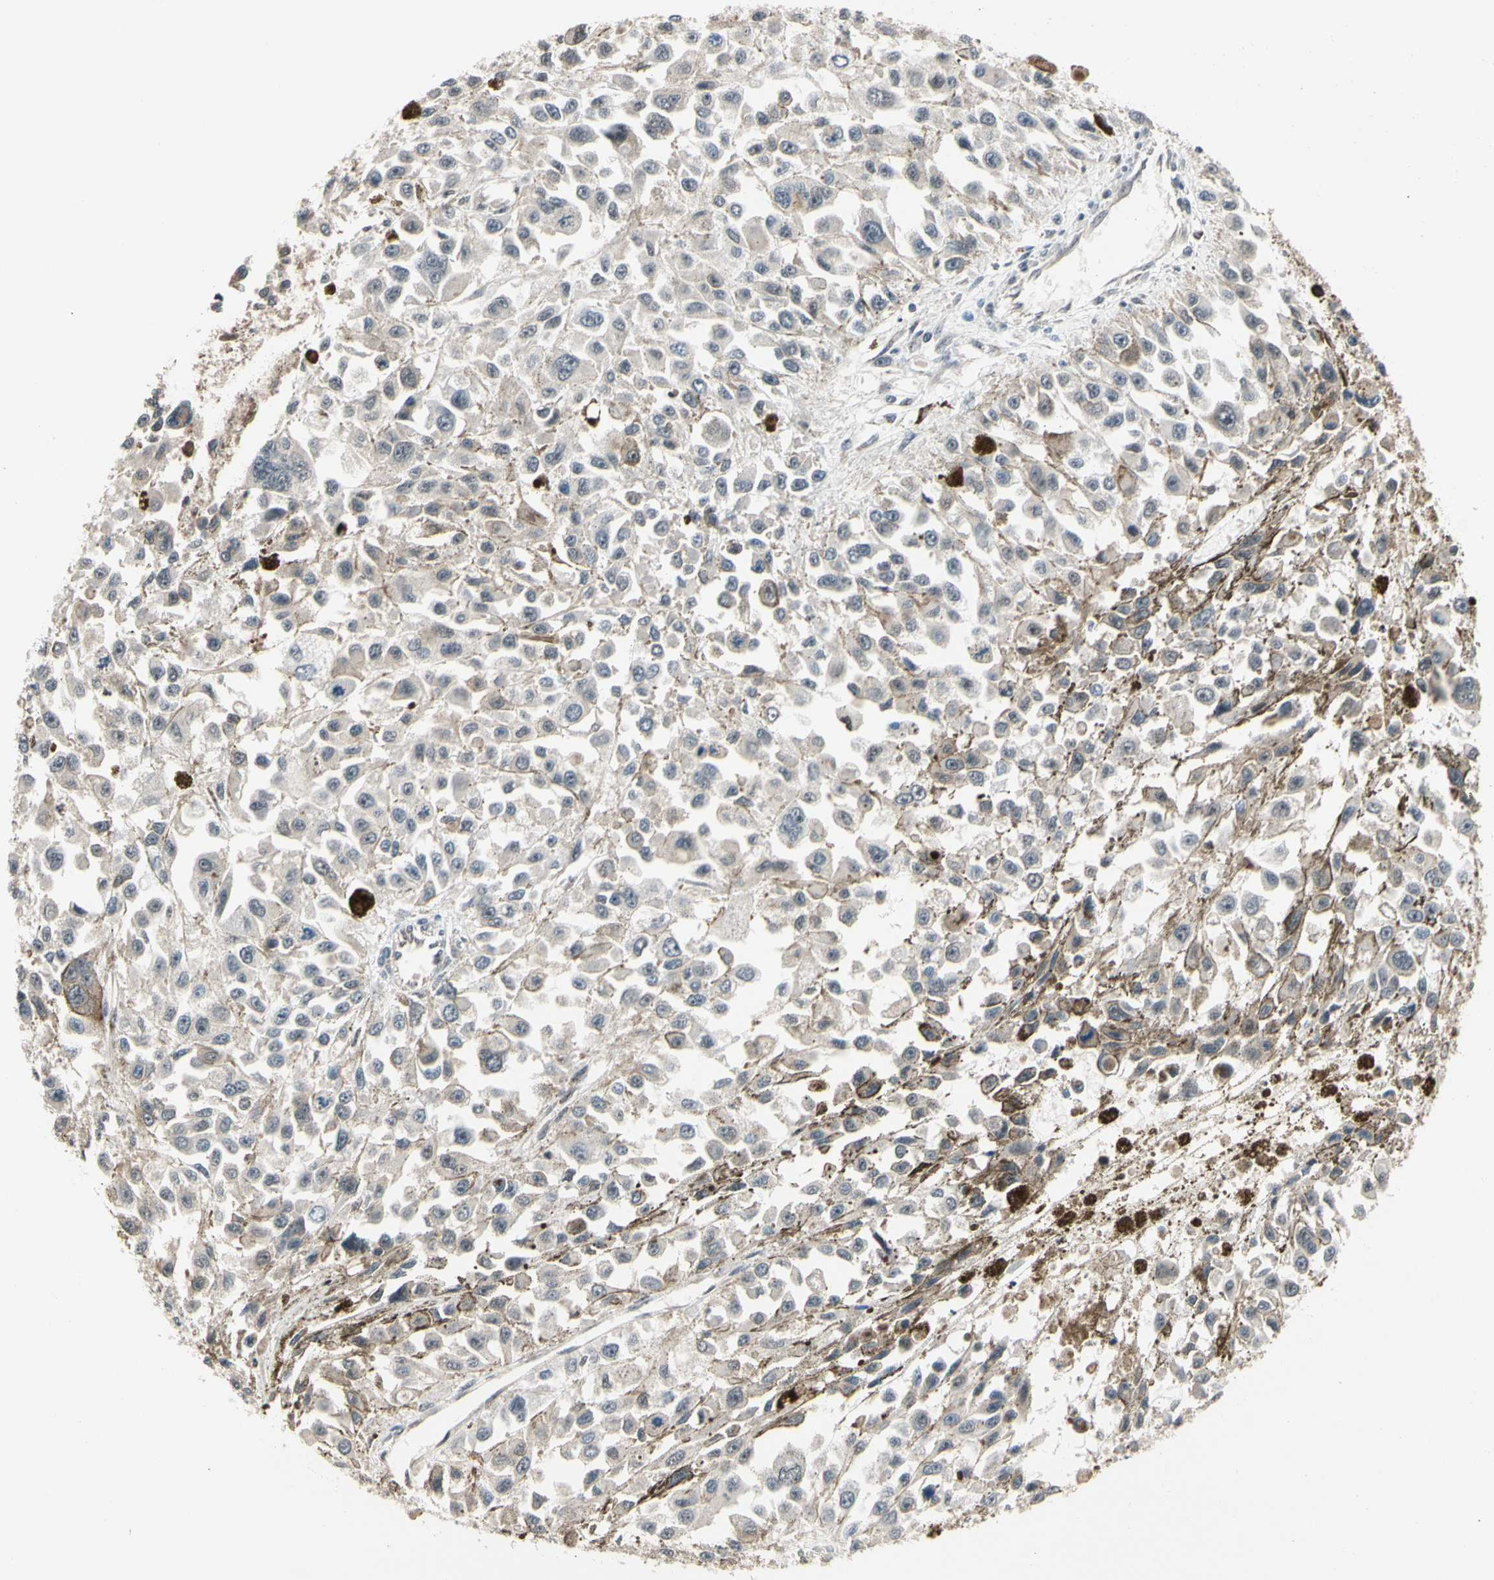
{"staining": {"intensity": "weak", "quantity": "<25%", "location": "cytoplasmic/membranous"}, "tissue": "melanoma", "cell_type": "Tumor cells", "image_type": "cancer", "snomed": [{"axis": "morphology", "description": "Malignant melanoma, Metastatic site"}, {"axis": "topography", "description": "Lymph node"}], "caption": "This photomicrograph is of melanoma stained with immunohistochemistry to label a protein in brown with the nuclei are counter-stained blue. There is no expression in tumor cells.", "gene": "NGEF", "patient": {"sex": "male", "age": 59}}